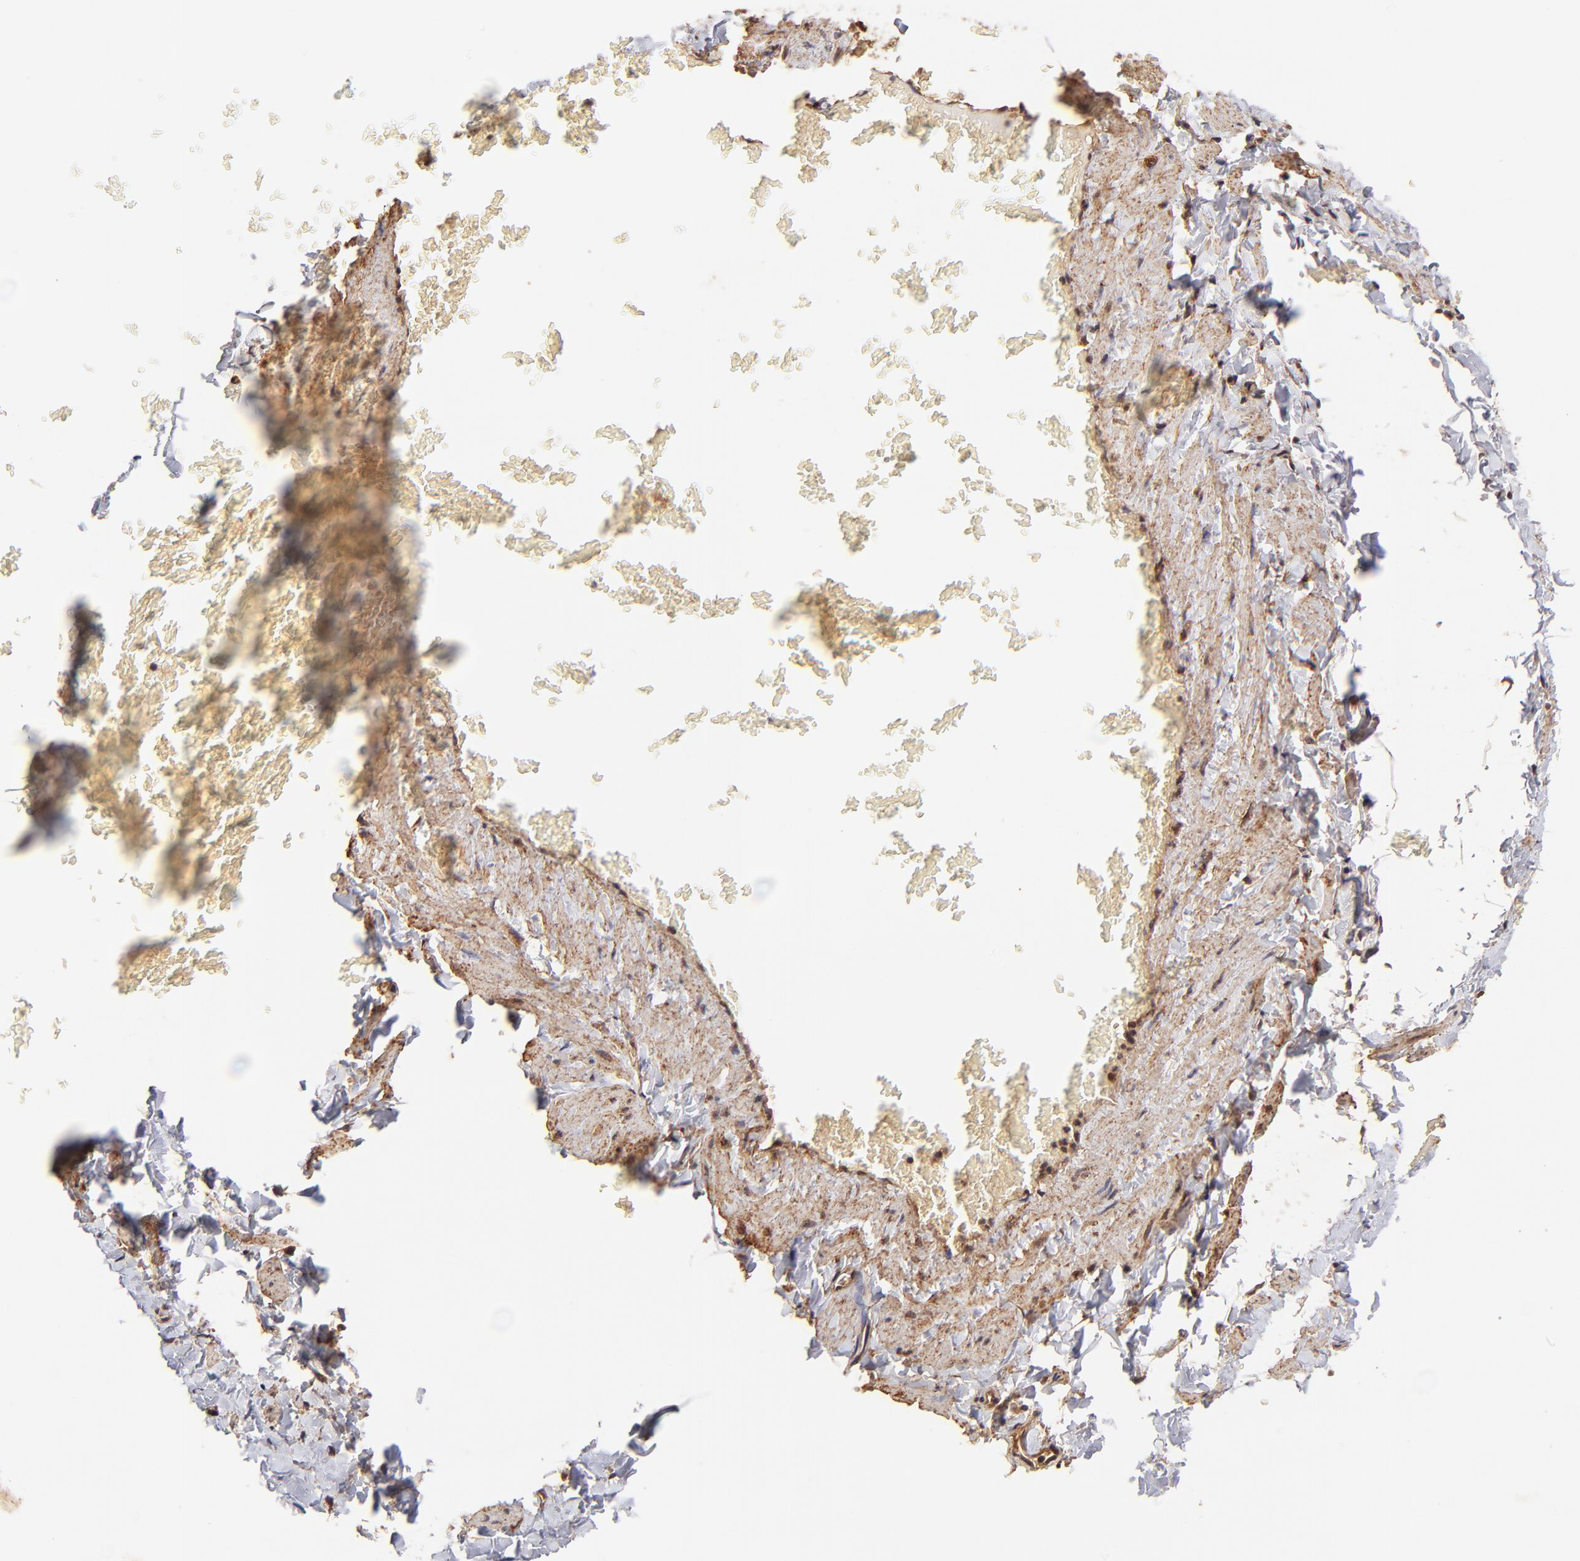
{"staining": {"intensity": "weak", "quantity": ">75%", "location": "cytoplasmic/membranous"}, "tissue": "adipose tissue", "cell_type": "Adipocytes", "image_type": "normal", "snomed": [{"axis": "morphology", "description": "Normal tissue, NOS"}, {"axis": "topography", "description": "Vascular tissue"}], "caption": "Immunohistochemistry micrograph of unremarkable human adipose tissue stained for a protein (brown), which reveals low levels of weak cytoplasmic/membranous expression in approximately >75% of adipocytes.", "gene": "ITGB1", "patient": {"sex": "male", "age": 41}}